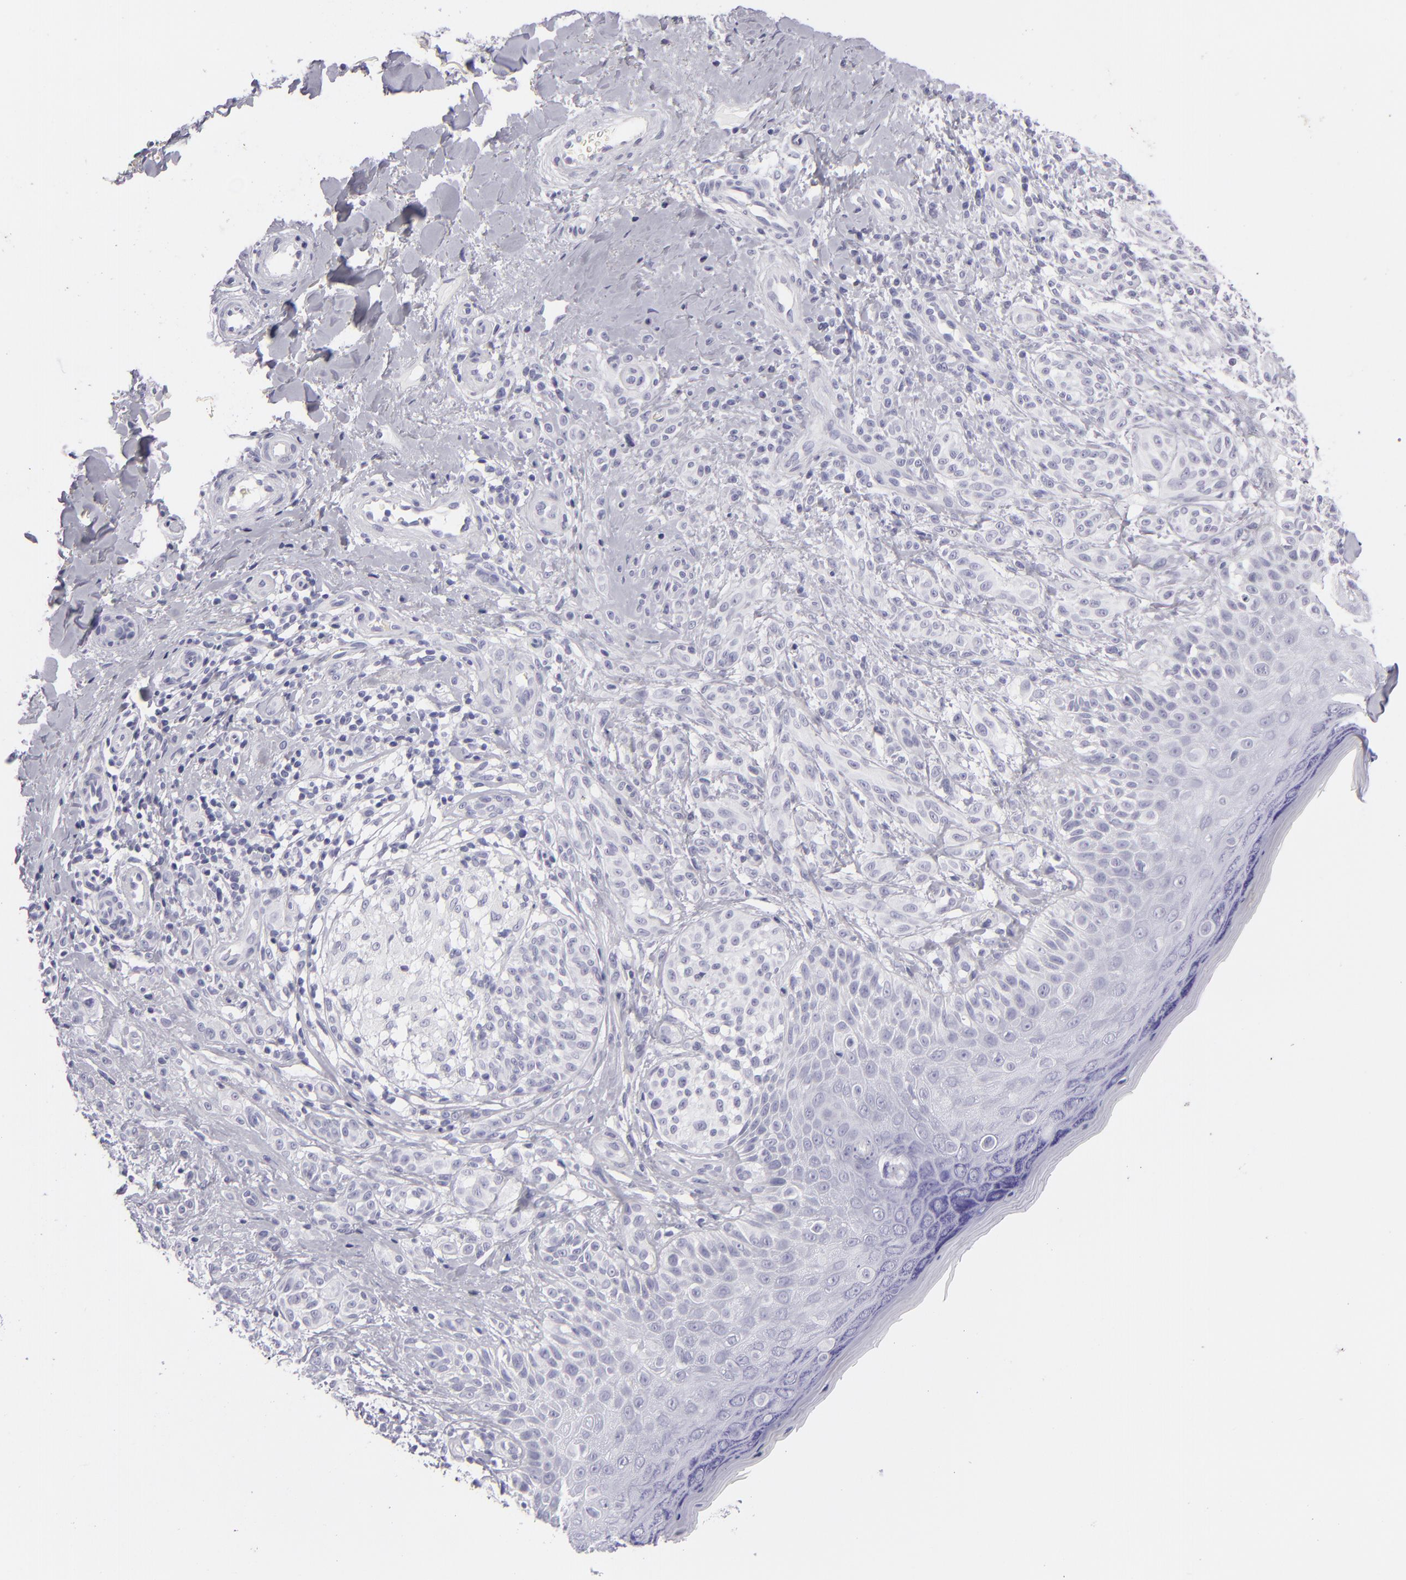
{"staining": {"intensity": "negative", "quantity": "none", "location": "none"}, "tissue": "melanoma", "cell_type": "Tumor cells", "image_type": "cancer", "snomed": [{"axis": "morphology", "description": "Malignant melanoma, NOS"}, {"axis": "topography", "description": "Skin"}], "caption": "Human malignant melanoma stained for a protein using immunohistochemistry (IHC) demonstrates no expression in tumor cells.", "gene": "VIL1", "patient": {"sex": "male", "age": 57}}